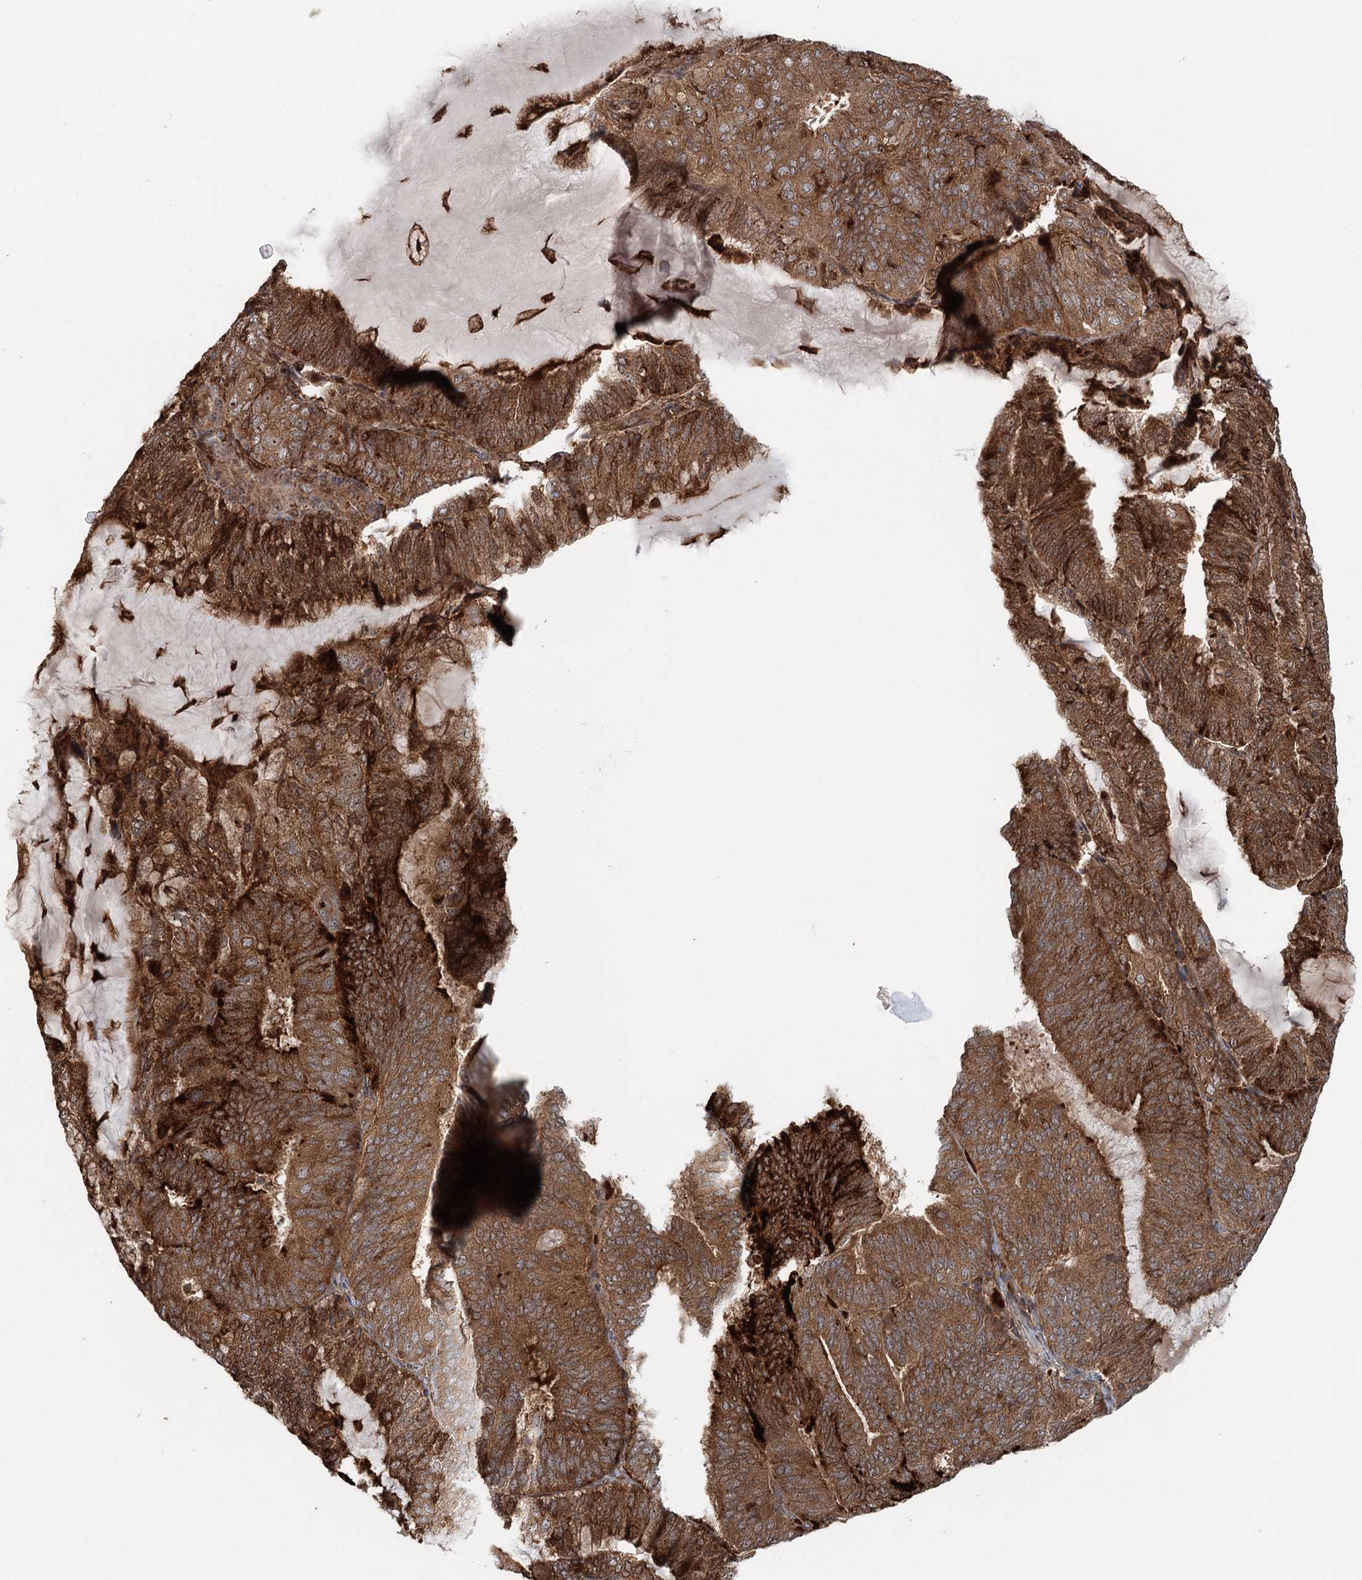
{"staining": {"intensity": "strong", "quantity": ">75%", "location": "cytoplasmic/membranous"}, "tissue": "endometrial cancer", "cell_type": "Tumor cells", "image_type": "cancer", "snomed": [{"axis": "morphology", "description": "Adenocarcinoma, NOS"}, {"axis": "topography", "description": "Endometrium"}], "caption": "DAB (3,3'-diaminobenzidine) immunohistochemical staining of human endometrial cancer exhibits strong cytoplasmic/membranous protein staining in about >75% of tumor cells.", "gene": "RNF111", "patient": {"sex": "female", "age": 81}}